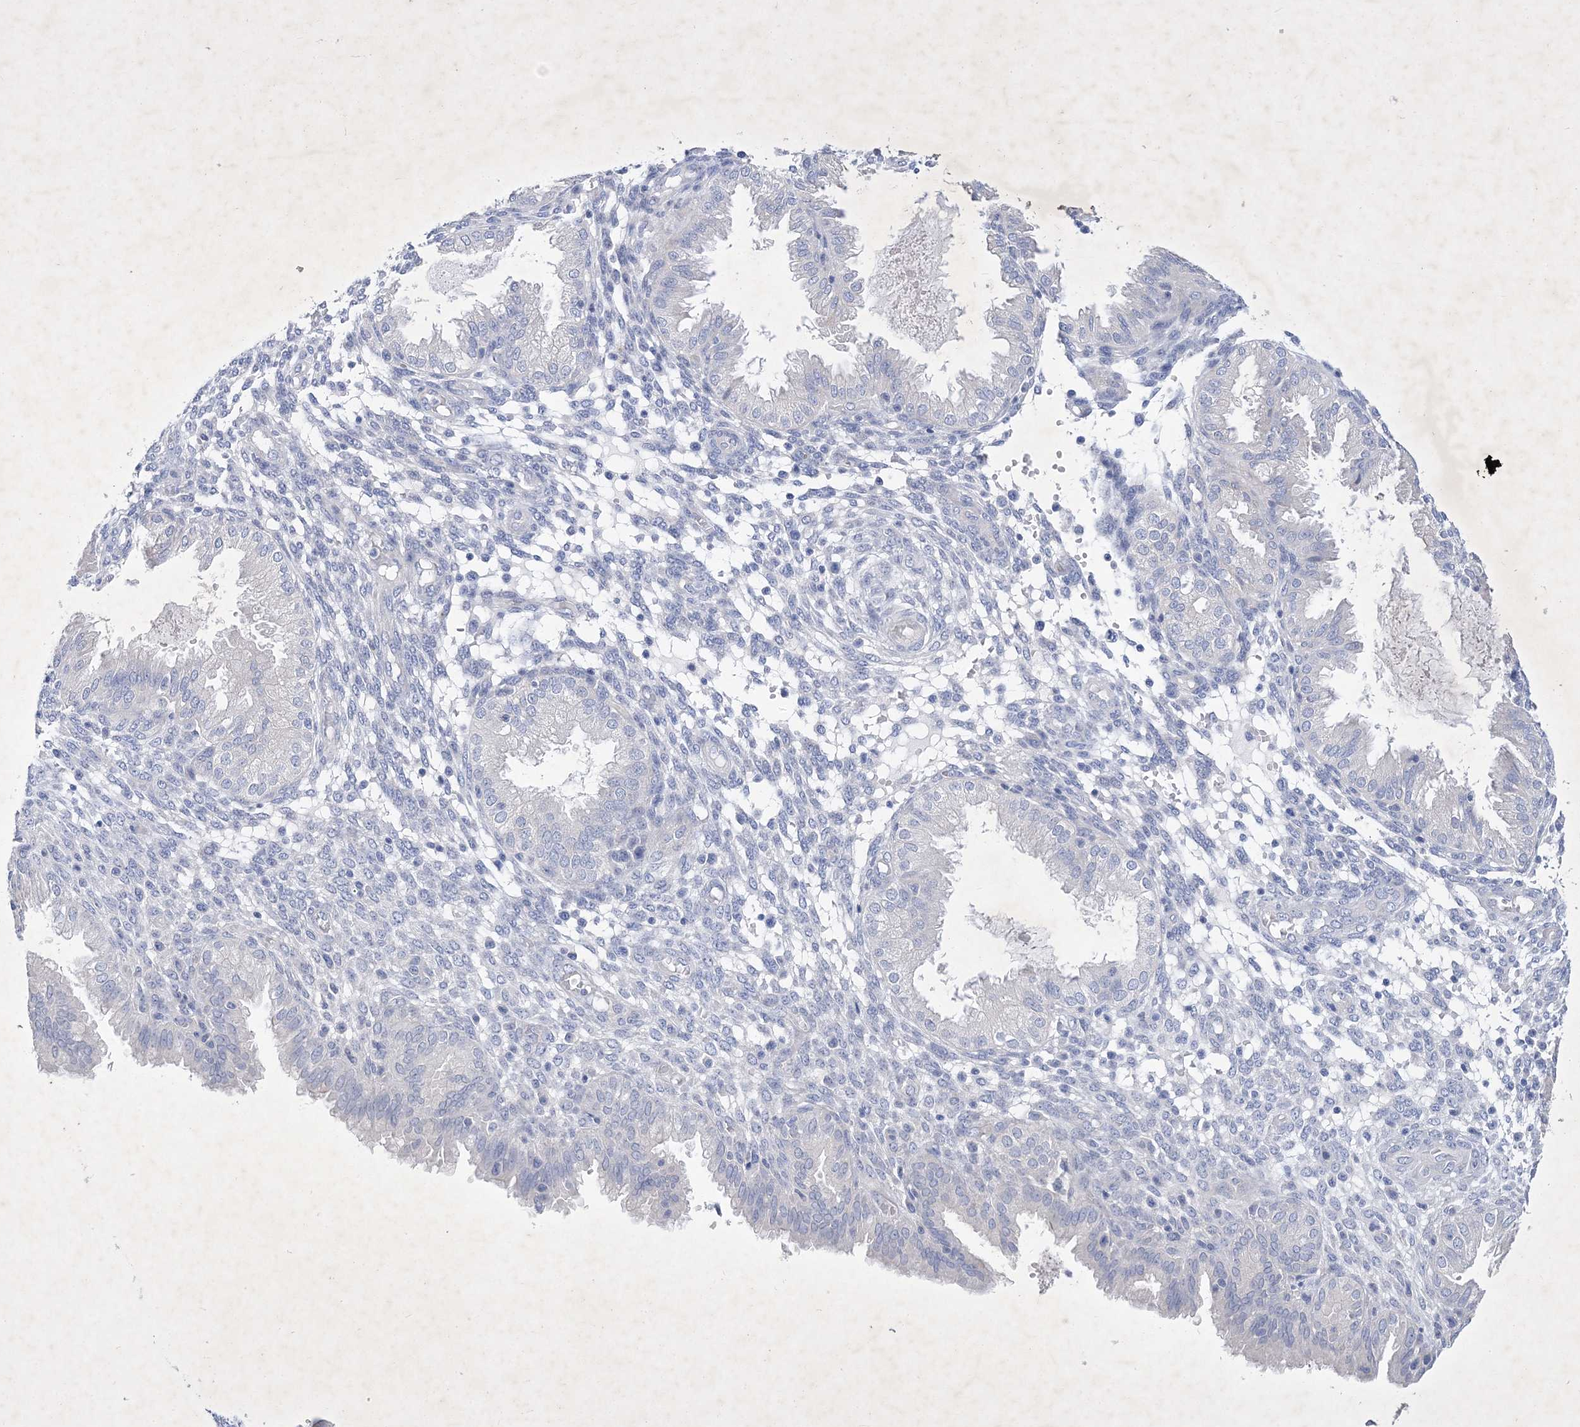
{"staining": {"intensity": "negative", "quantity": "none", "location": "none"}, "tissue": "endometrium", "cell_type": "Cells in endometrial stroma", "image_type": "normal", "snomed": [{"axis": "morphology", "description": "Normal tissue, NOS"}, {"axis": "topography", "description": "Endometrium"}], "caption": "IHC of benign human endometrium displays no expression in cells in endometrial stroma.", "gene": "GPN1", "patient": {"sex": "female", "age": 33}}